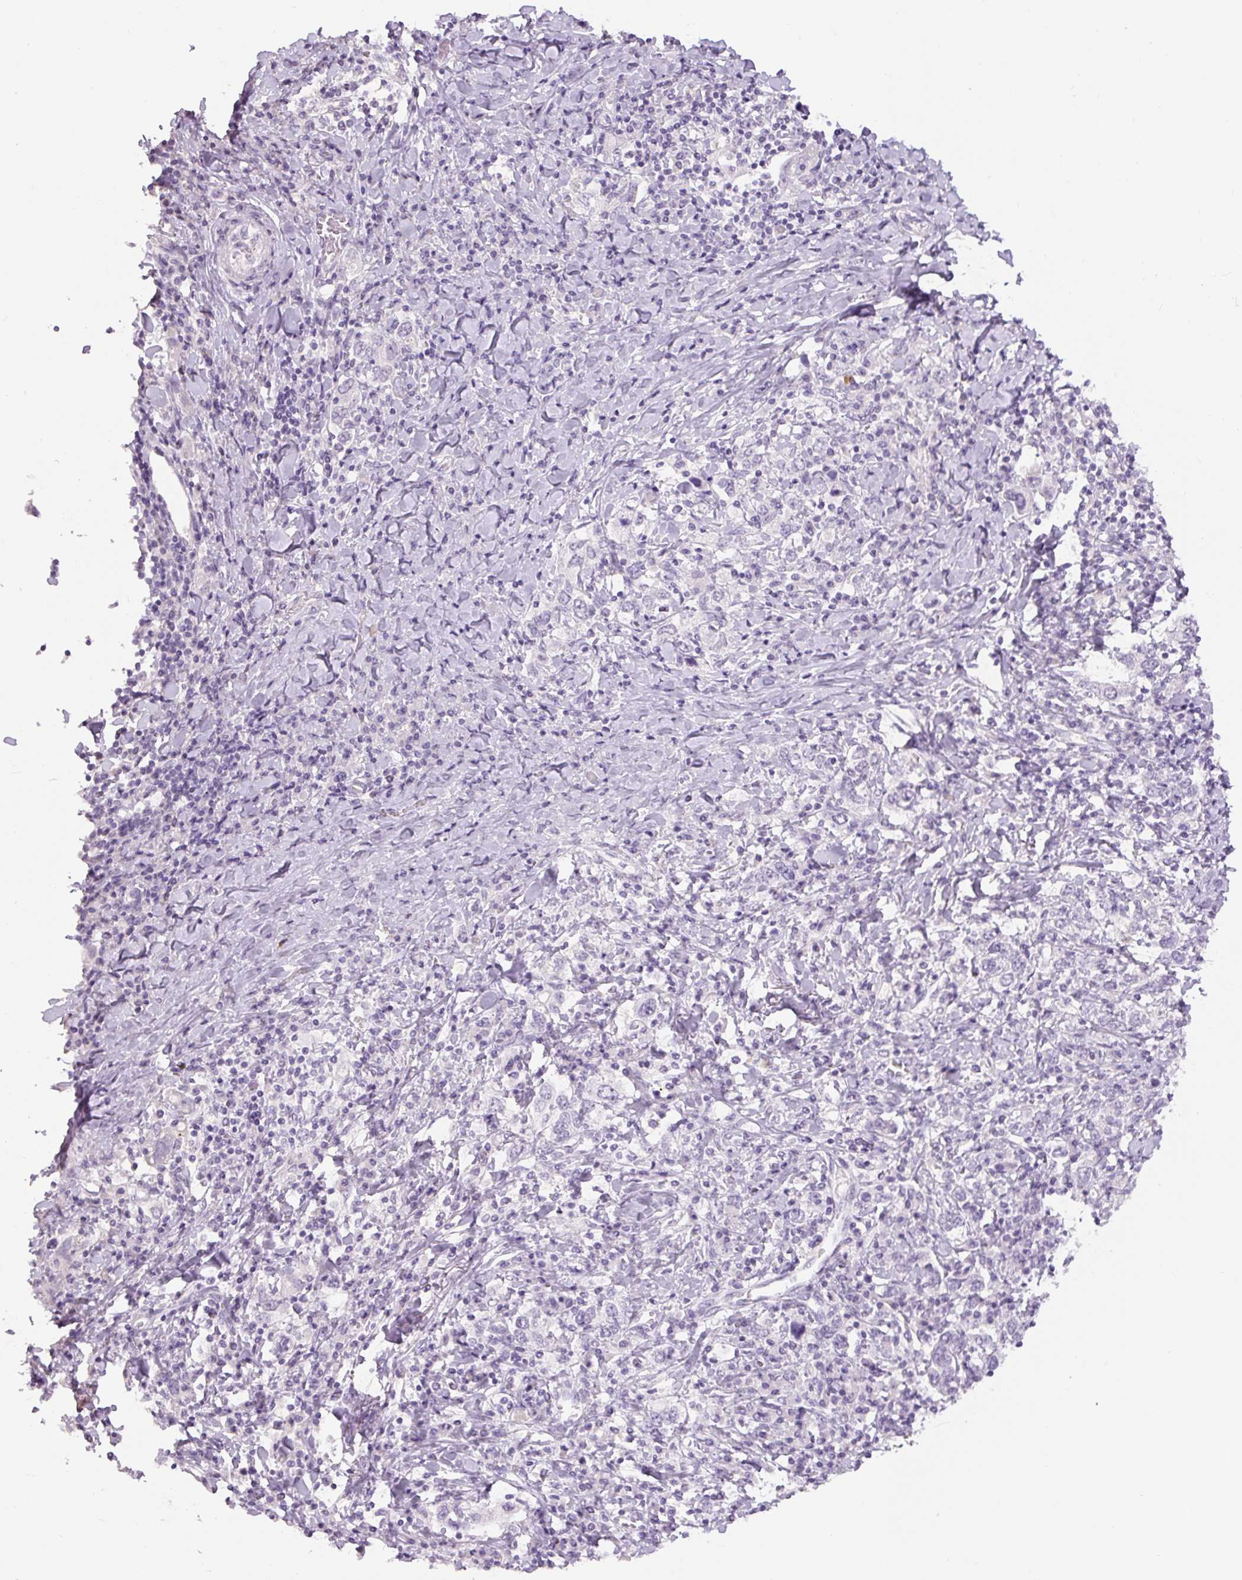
{"staining": {"intensity": "negative", "quantity": "none", "location": "none"}, "tissue": "stomach cancer", "cell_type": "Tumor cells", "image_type": "cancer", "snomed": [{"axis": "morphology", "description": "Adenocarcinoma, NOS"}, {"axis": "topography", "description": "Stomach, upper"}, {"axis": "topography", "description": "Stomach"}], "caption": "DAB immunohistochemical staining of human stomach cancer (adenocarcinoma) shows no significant positivity in tumor cells. The staining was performed using DAB to visualize the protein expression in brown, while the nuclei were stained in blue with hematoxylin (Magnification: 20x).", "gene": "SIX1", "patient": {"sex": "male", "age": 62}}